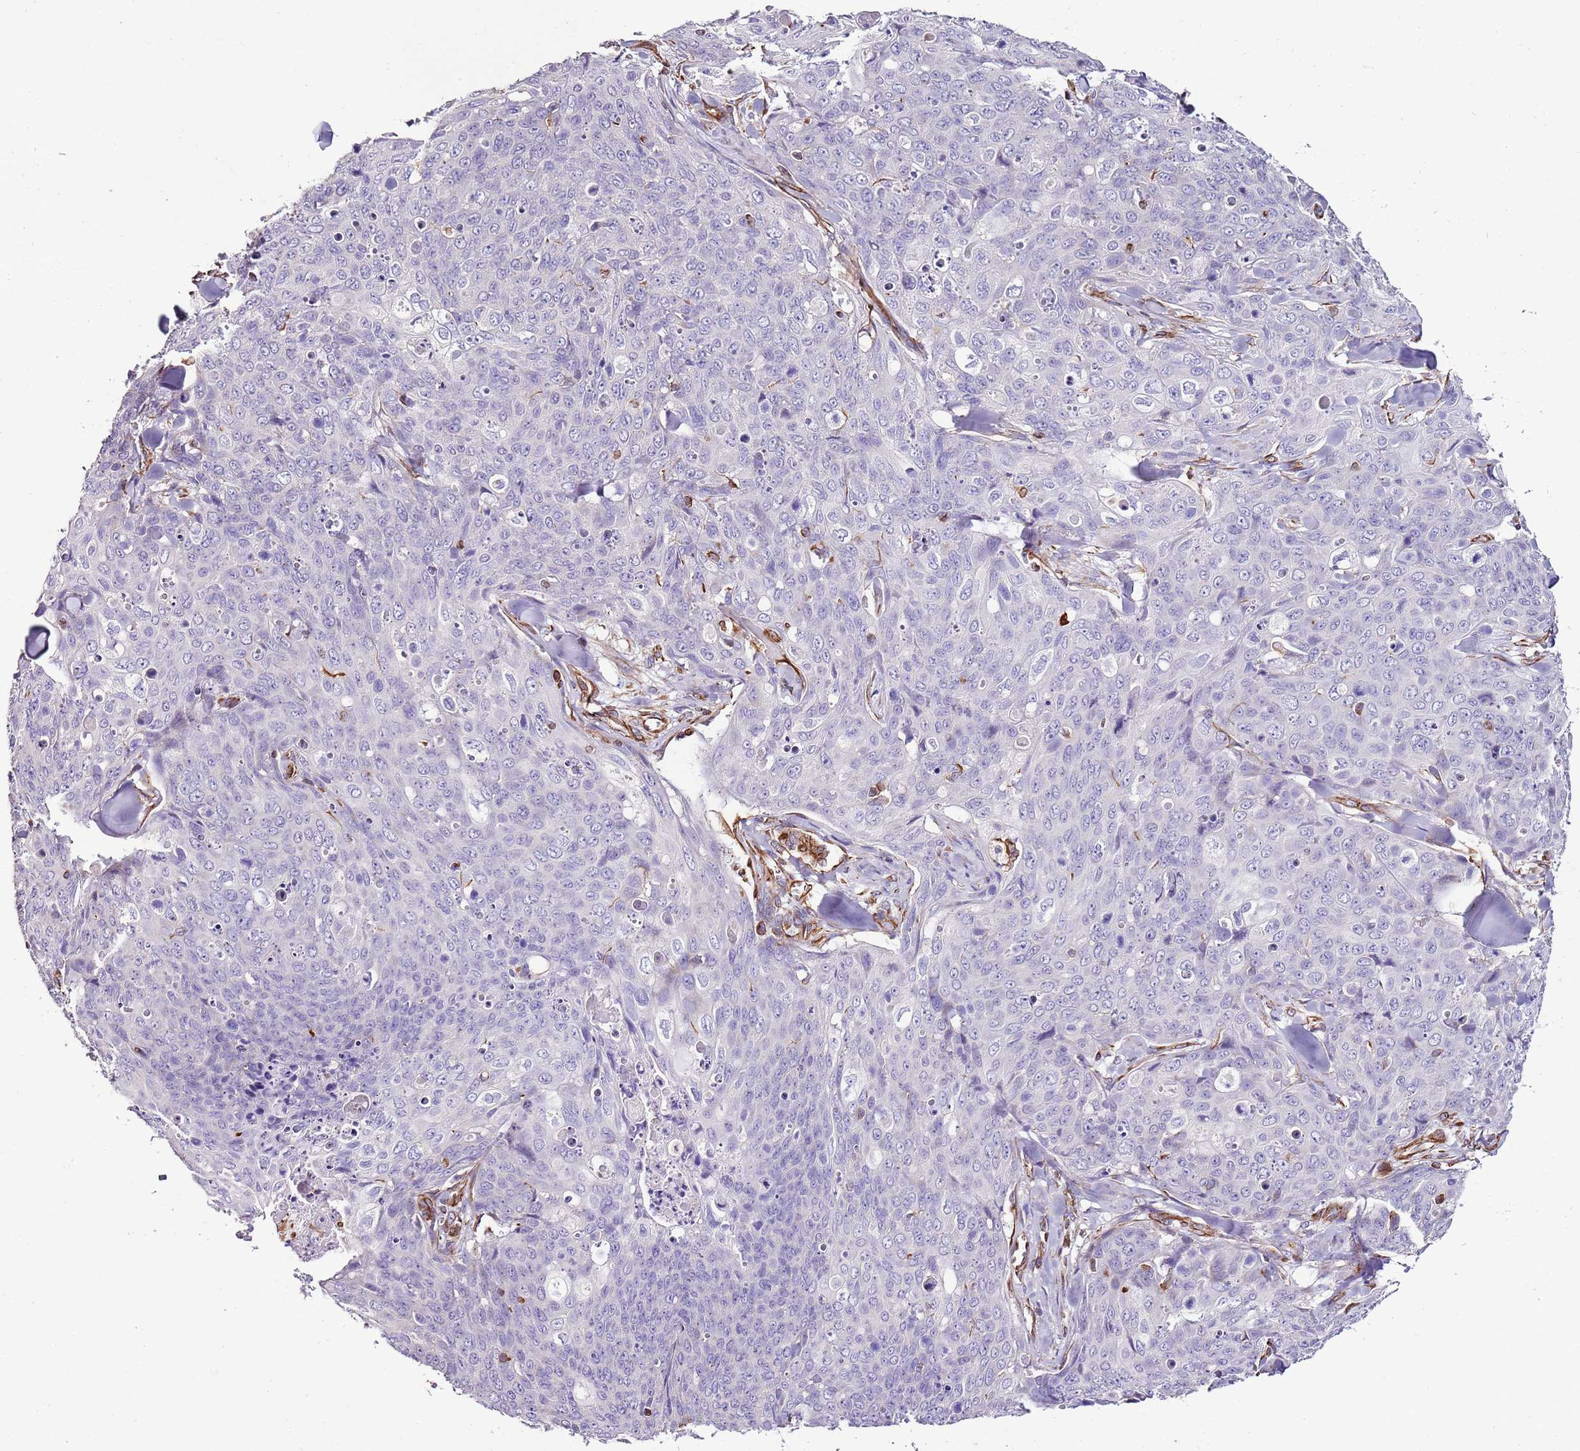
{"staining": {"intensity": "negative", "quantity": "none", "location": "none"}, "tissue": "skin cancer", "cell_type": "Tumor cells", "image_type": "cancer", "snomed": [{"axis": "morphology", "description": "Squamous cell carcinoma, NOS"}, {"axis": "topography", "description": "Skin"}, {"axis": "topography", "description": "Vulva"}], "caption": "Immunohistochemical staining of skin cancer demonstrates no significant expression in tumor cells.", "gene": "ZNF786", "patient": {"sex": "female", "age": 85}}